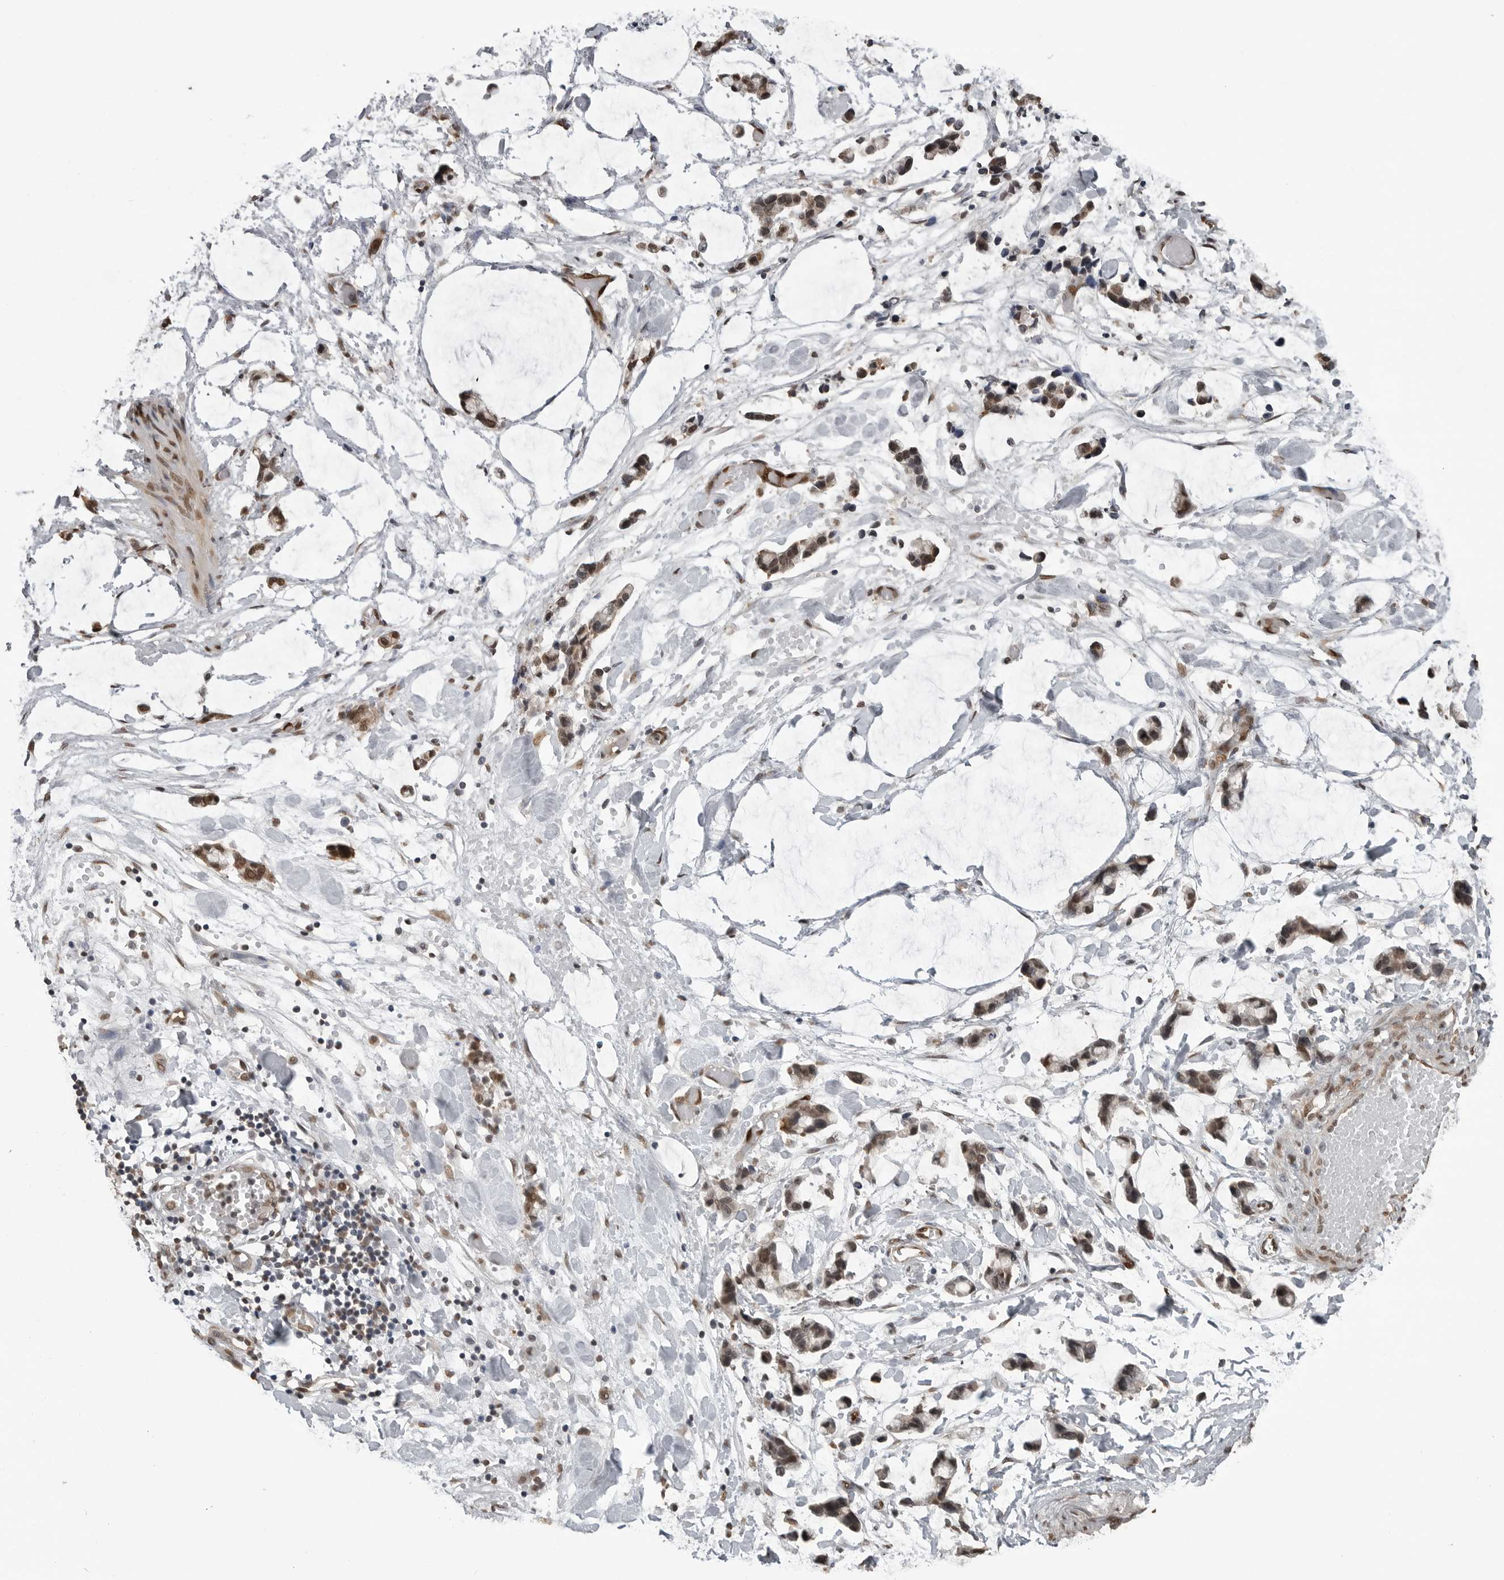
{"staining": {"intensity": "moderate", "quantity": "25%-75%", "location": "nuclear"}, "tissue": "adipose tissue", "cell_type": "Adipocytes", "image_type": "normal", "snomed": [{"axis": "morphology", "description": "Normal tissue, NOS"}, {"axis": "morphology", "description": "Adenocarcinoma, NOS"}, {"axis": "topography", "description": "Colon"}, {"axis": "topography", "description": "Peripheral nerve tissue"}], "caption": "Immunohistochemical staining of benign human adipose tissue displays 25%-75% levels of moderate nuclear protein staining in about 25%-75% of adipocytes. Nuclei are stained in blue.", "gene": "SMAD2", "patient": {"sex": "male", "age": 14}}